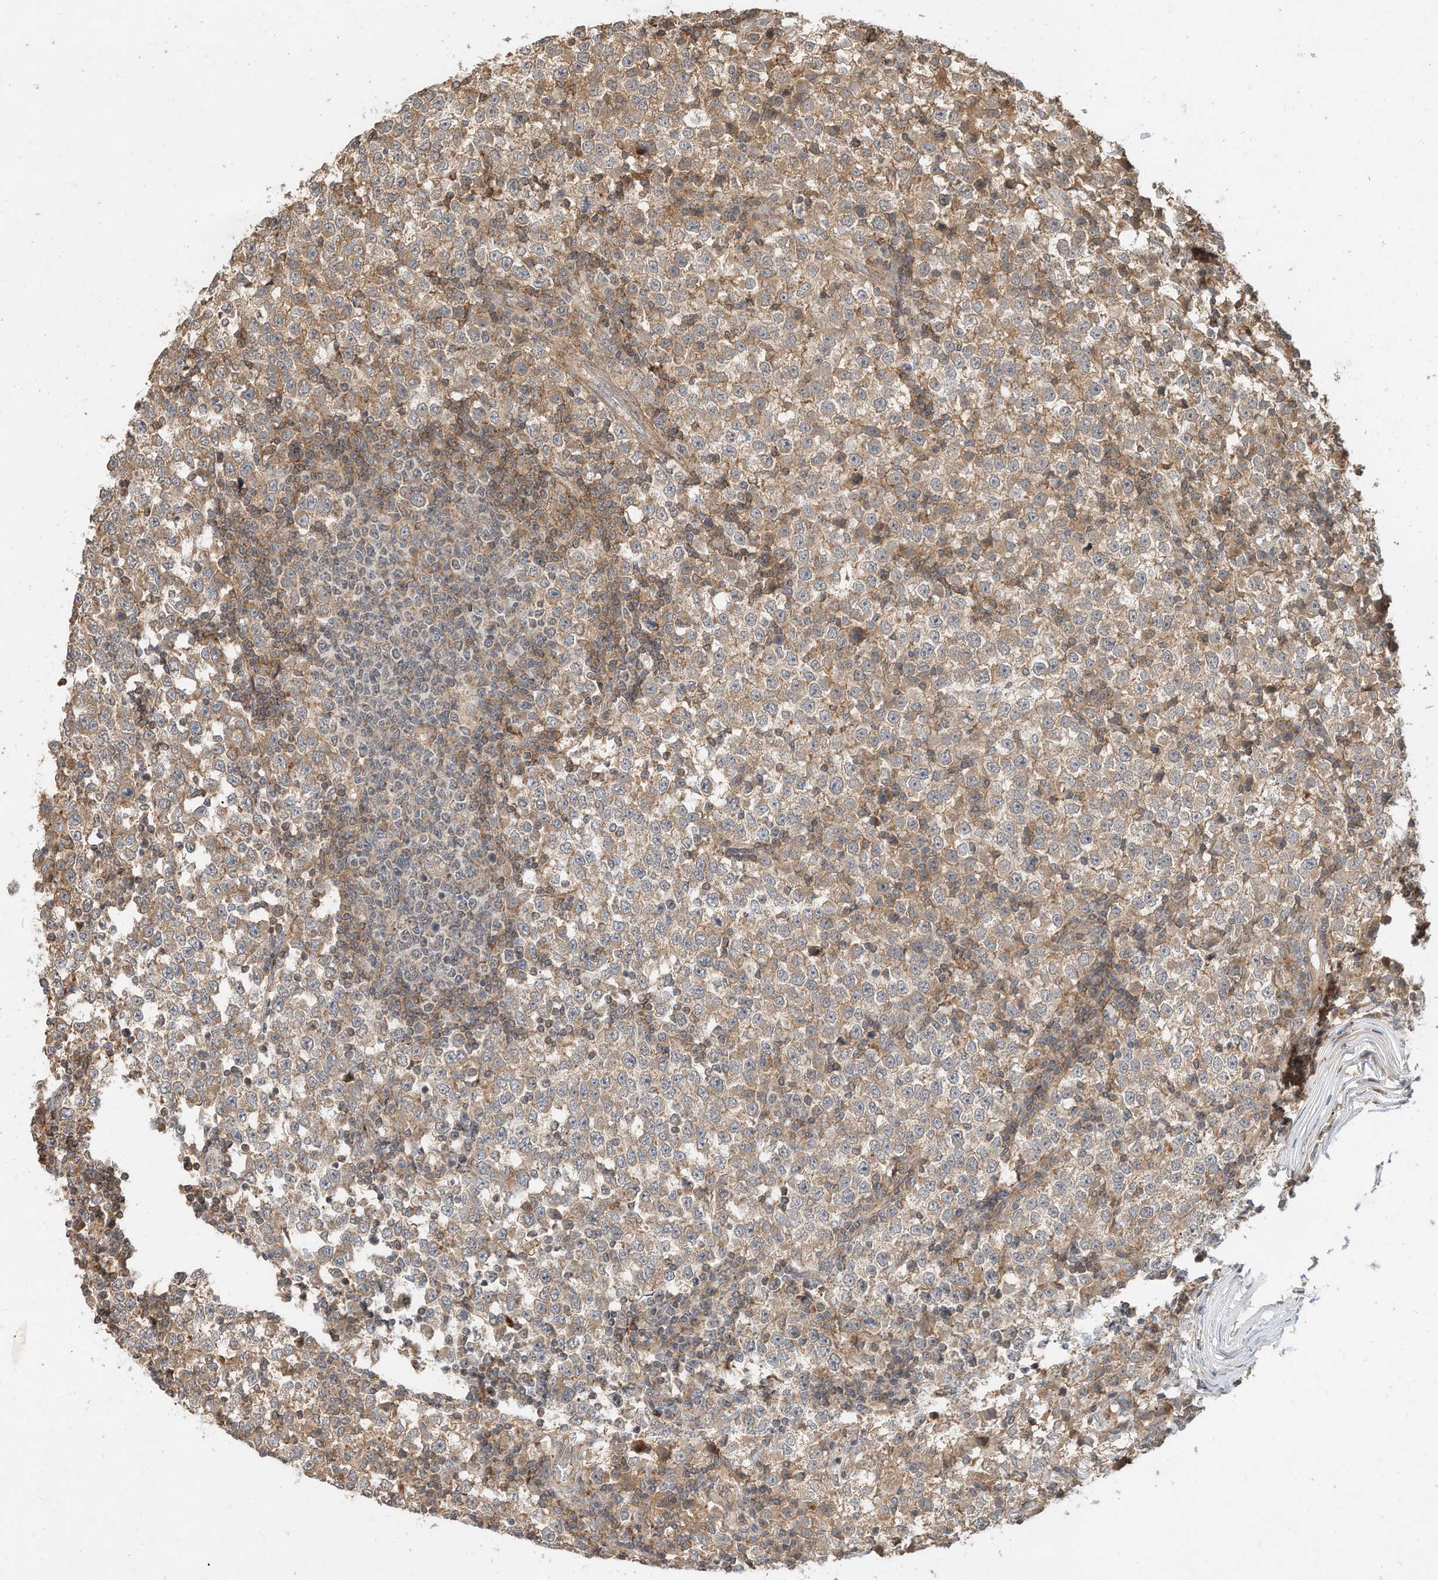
{"staining": {"intensity": "weak", "quantity": "25%-75%", "location": "cytoplasmic/membranous"}, "tissue": "testis cancer", "cell_type": "Tumor cells", "image_type": "cancer", "snomed": [{"axis": "morphology", "description": "Seminoma, NOS"}, {"axis": "topography", "description": "Testis"}], "caption": "Seminoma (testis) stained with a brown dye displays weak cytoplasmic/membranous positive expression in approximately 25%-75% of tumor cells.", "gene": "CPAMD8", "patient": {"sex": "male", "age": 65}}